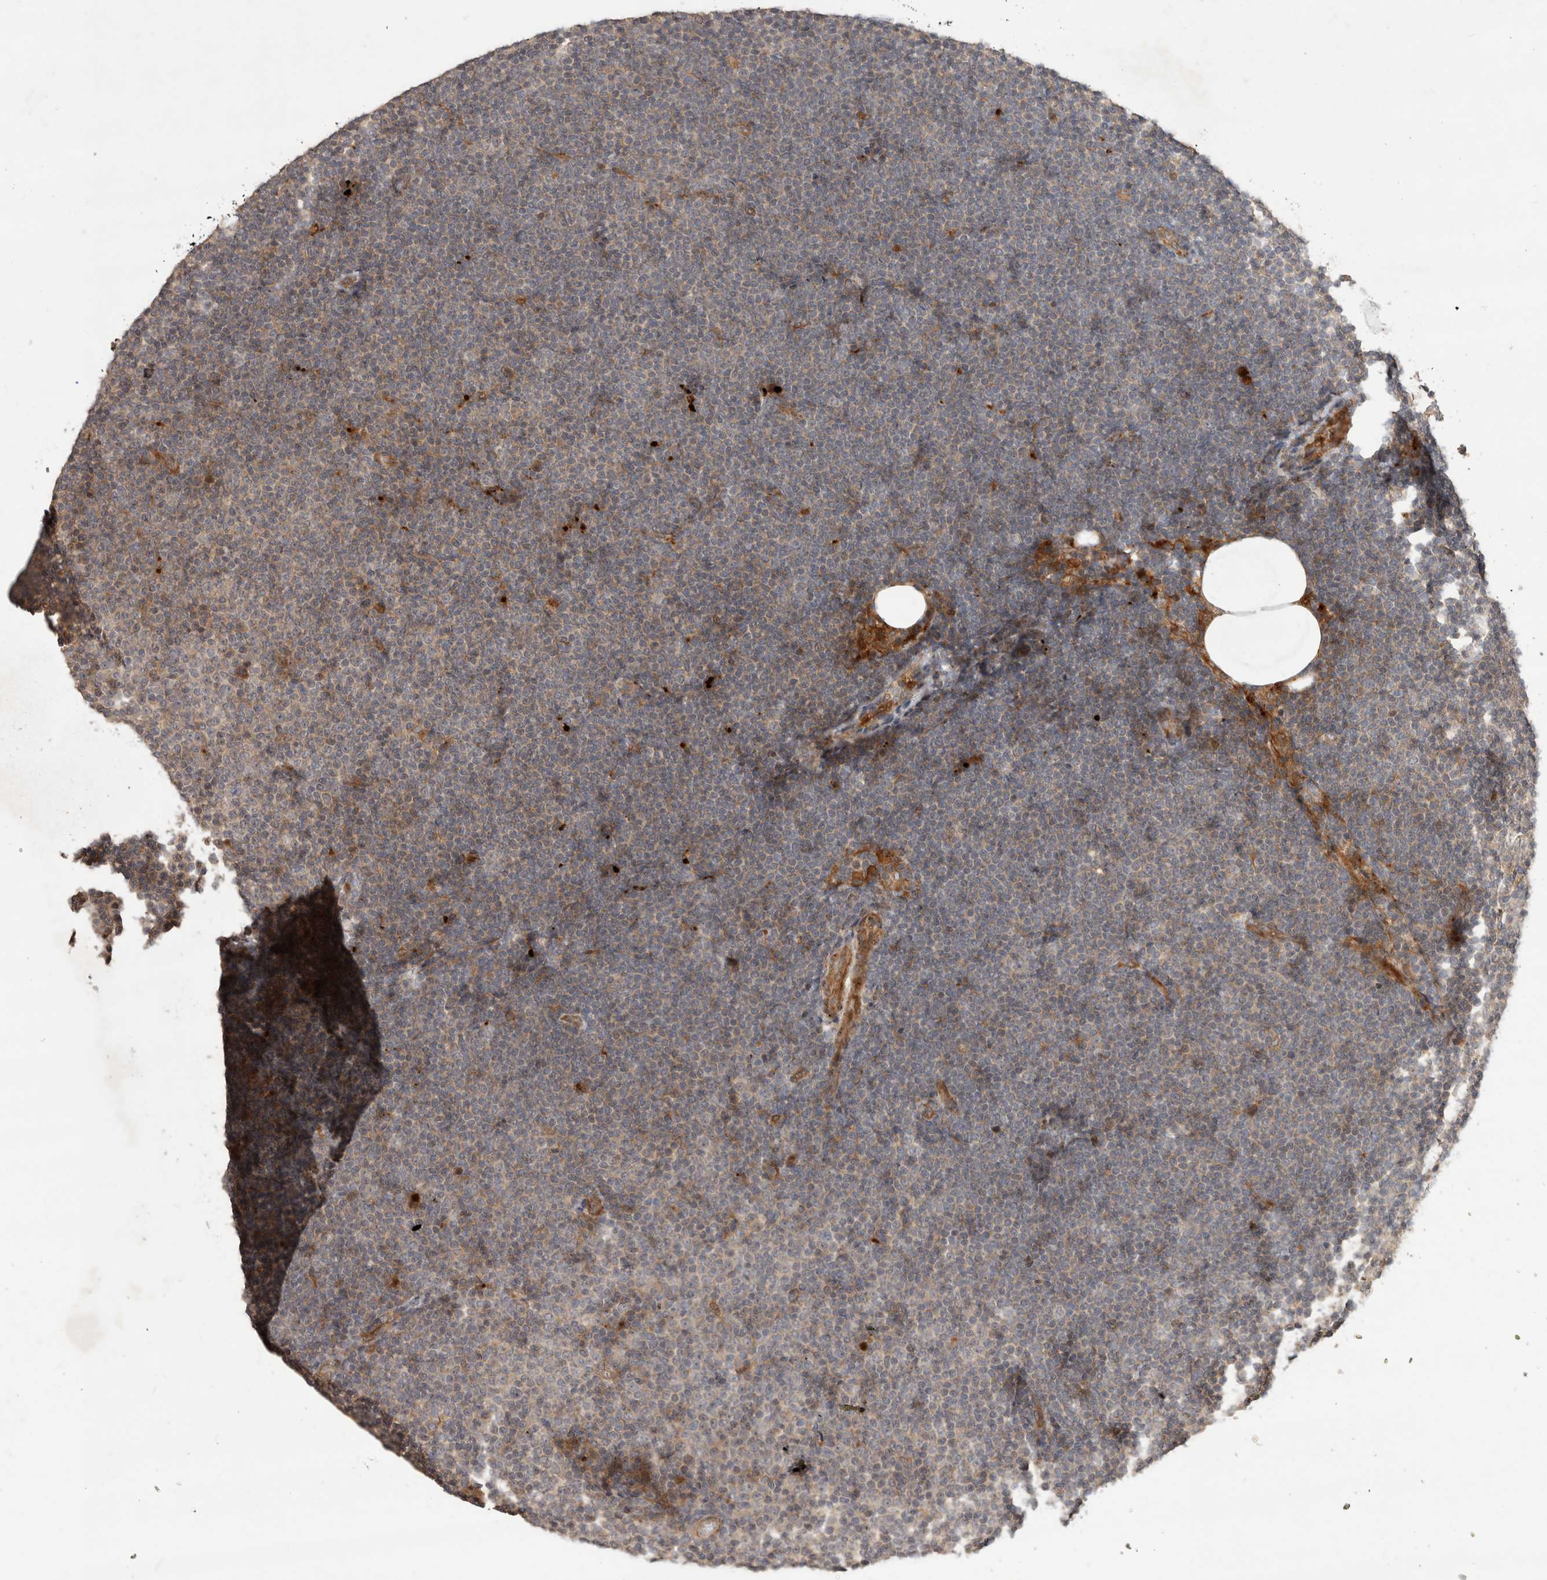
{"staining": {"intensity": "negative", "quantity": "none", "location": "none"}, "tissue": "lymphoma", "cell_type": "Tumor cells", "image_type": "cancer", "snomed": [{"axis": "morphology", "description": "Malignant lymphoma, non-Hodgkin's type, Low grade"}, {"axis": "topography", "description": "Lymph node"}], "caption": "The histopathology image reveals no significant positivity in tumor cells of lymphoma.", "gene": "PITPNC1", "patient": {"sex": "female", "age": 53}}